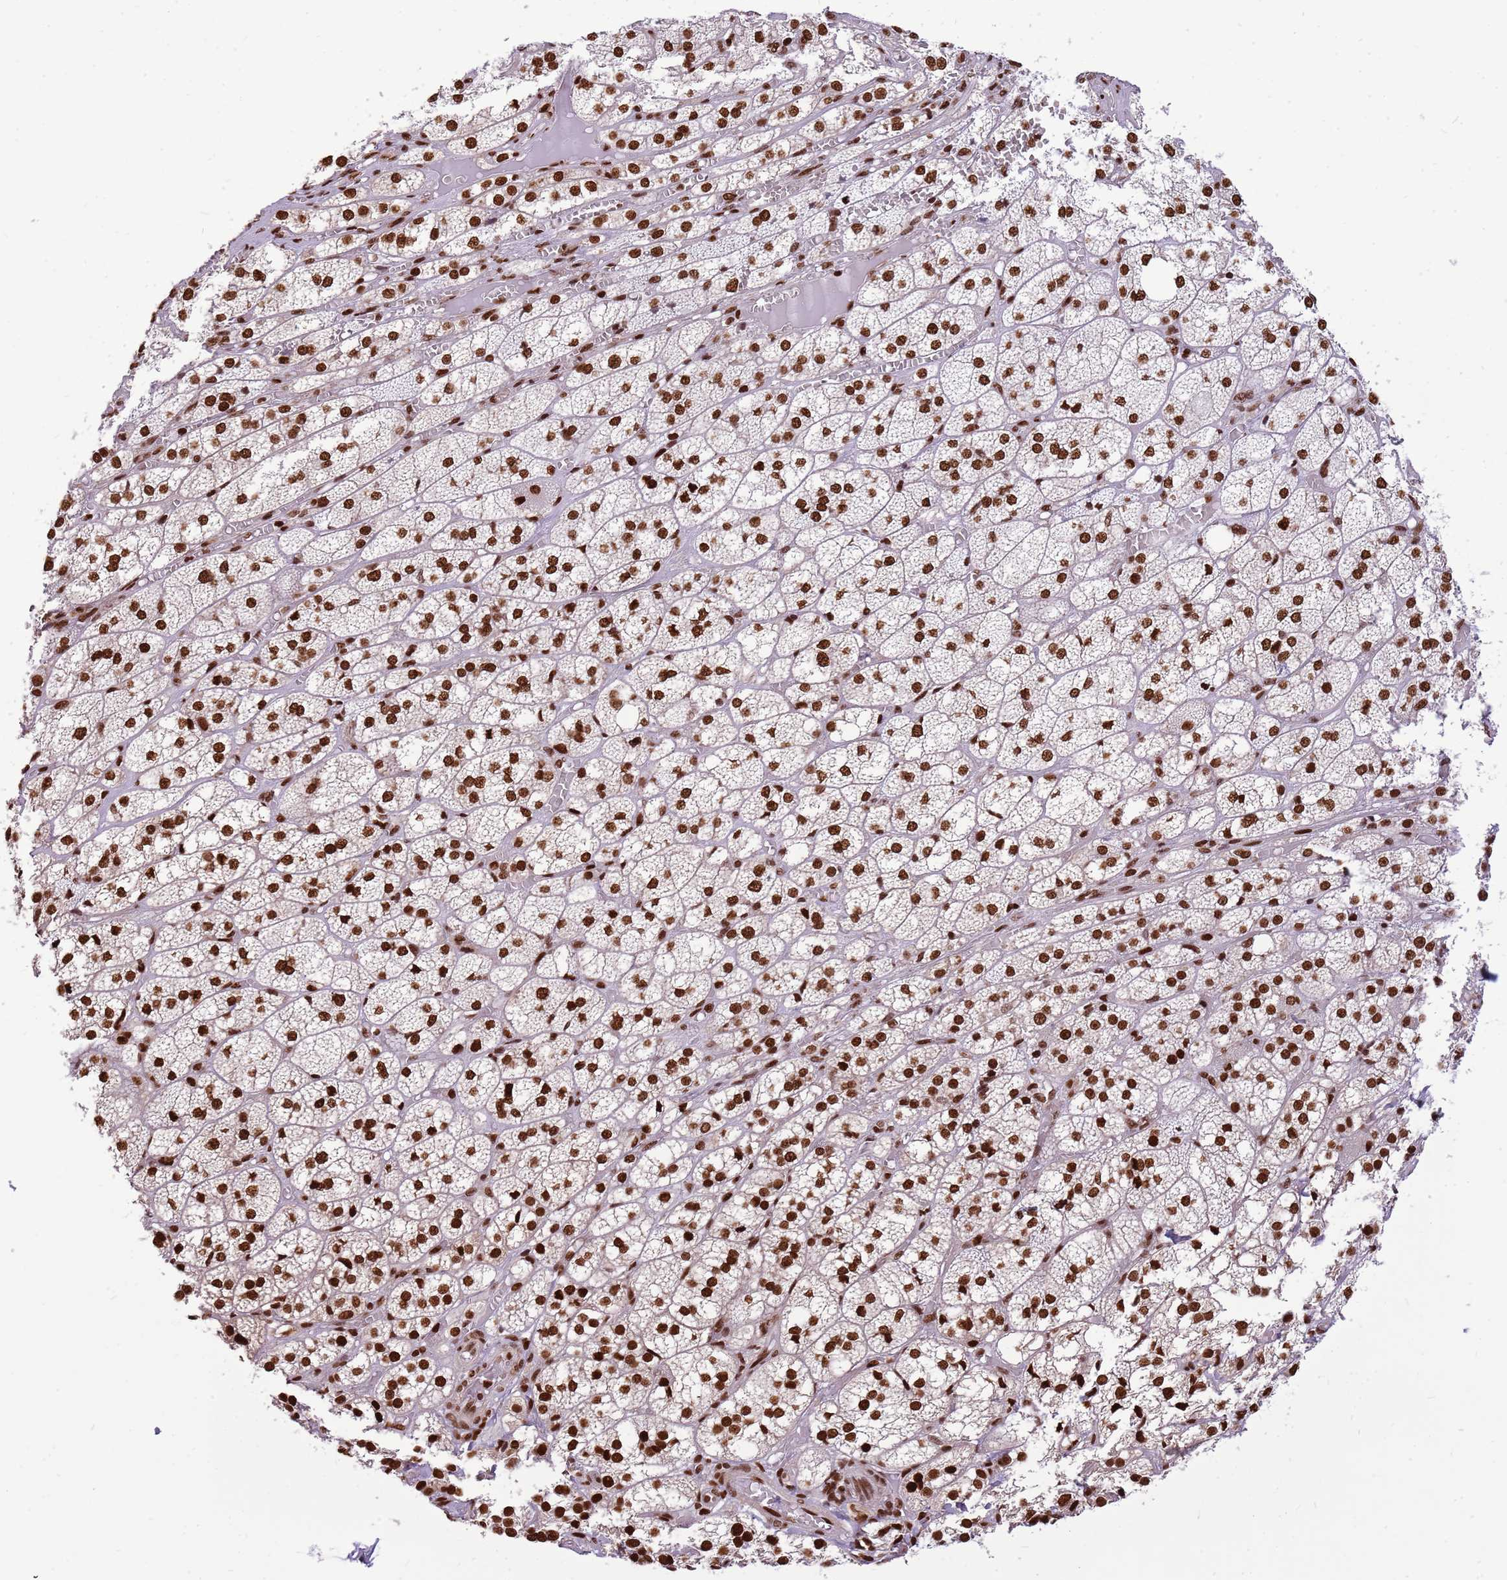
{"staining": {"intensity": "strong", "quantity": ">75%", "location": "nuclear"}, "tissue": "adrenal gland", "cell_type": "Glandular cells", "image_type": "normal", "snomed": [{"axis": "morphology", "description": "Normal tissue, NOS"}, {"axis": "topography", "description": "Adrenal gland"}], "caption": "This histopathology image reveals benign adrenal gland stained with immunohistochemistry to label a protein in brown. The nuclear of glandular cells show strong positivity for the protein. Nuclei are counter-stained blue.", "gene": "WASHC4", "patient": {"sex": "female", "age": 61}}